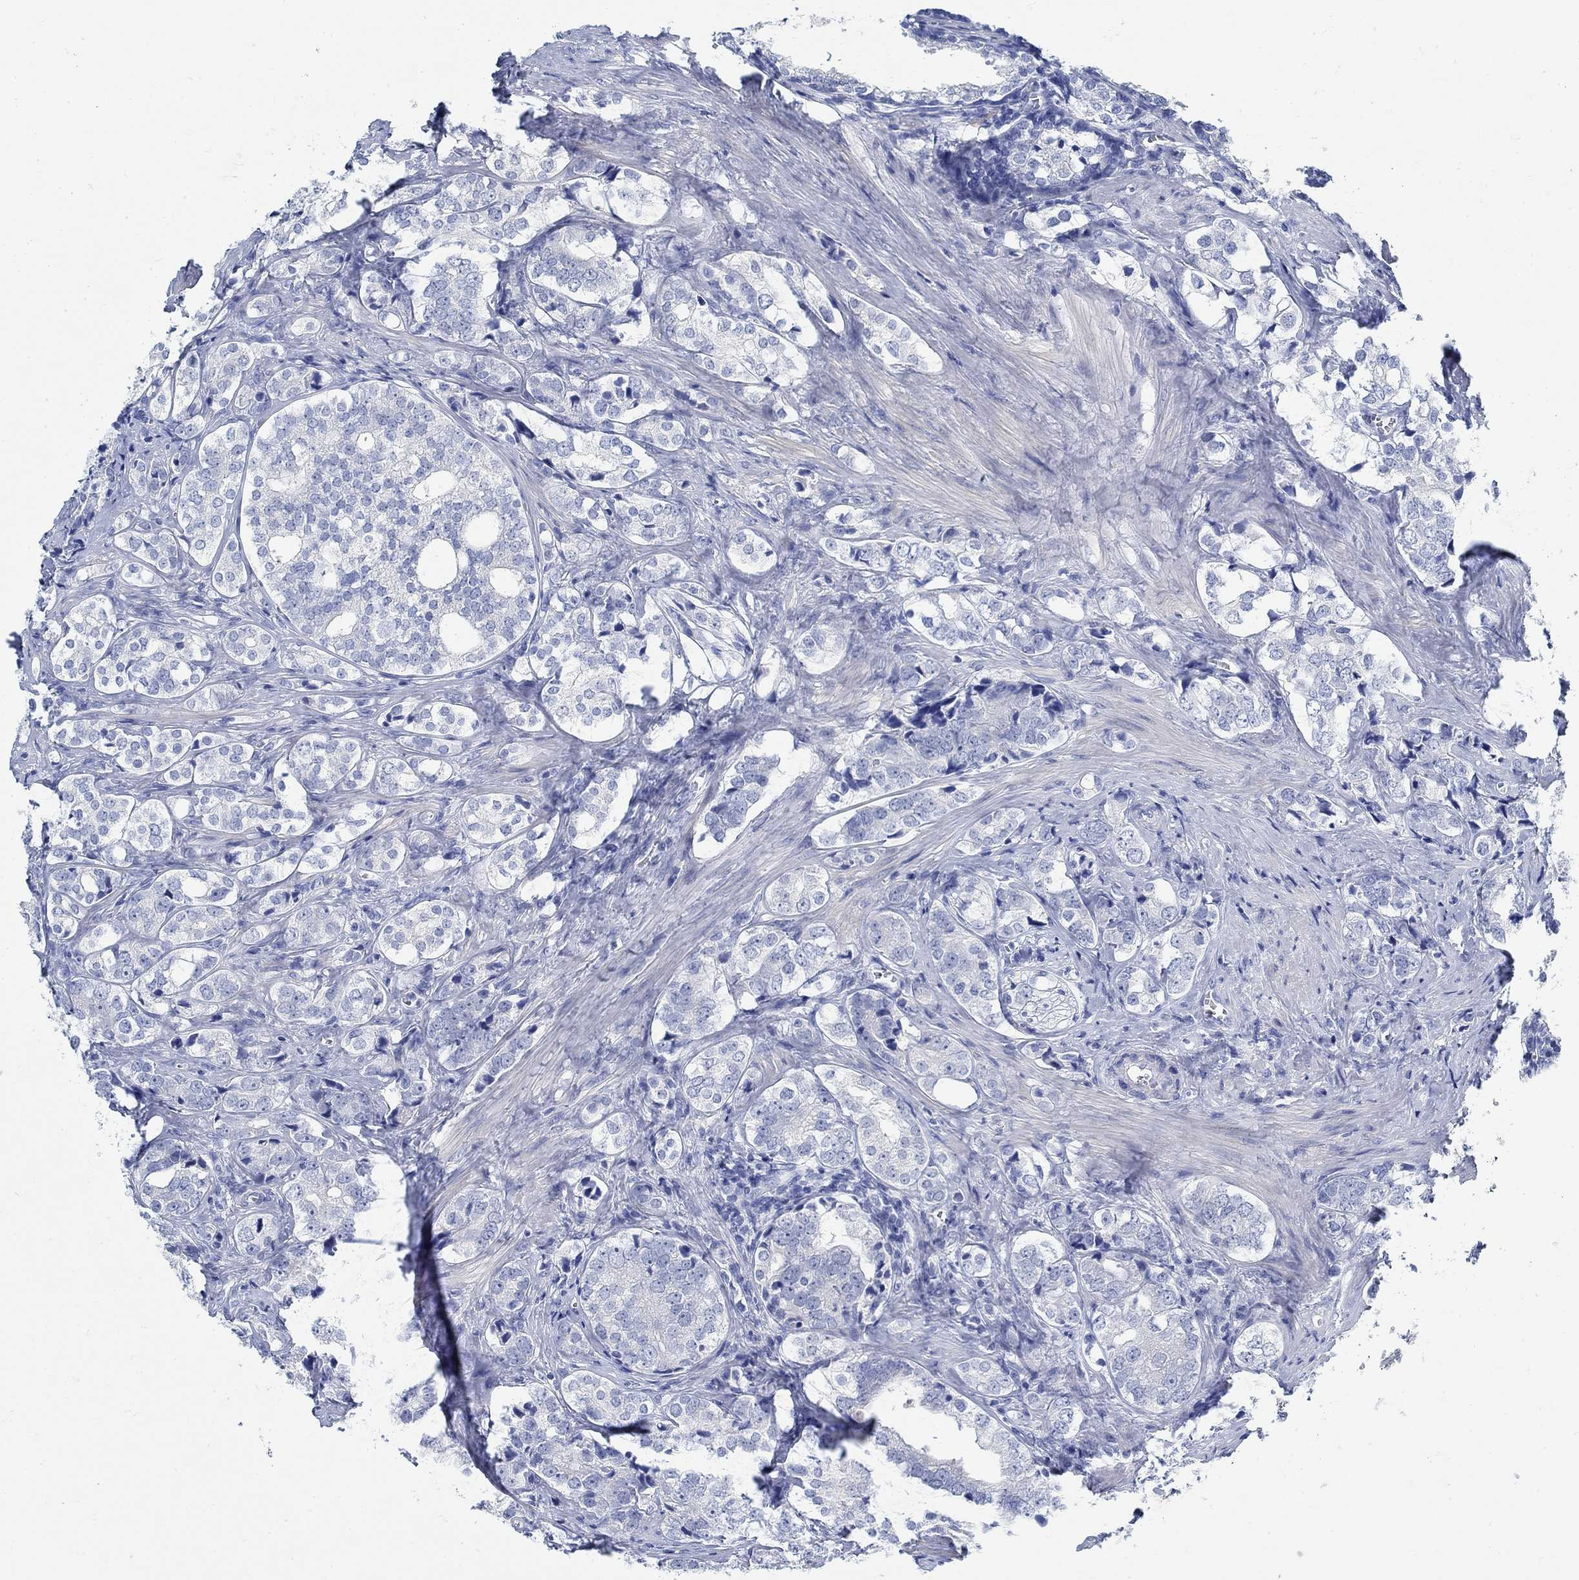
{"staining": {"intensity": "negative", "quantity": "none", "location": "none"}, "tissue": "prostate cancer", "cell_type": "Tumor cells", "image_type": "cancer", "snomed": [{"axis": "morphology", "description": "Adenocarcinoma, NOS"}, {"axis": "topography", "description": "Prostate and seminal vesicle, NOS"}], "caption": "Tumor cells are negative for protein expression in human prostate adenocarcinoma.", "gene": "RBM20", "patient": {"sex": "male", "age": 63}}